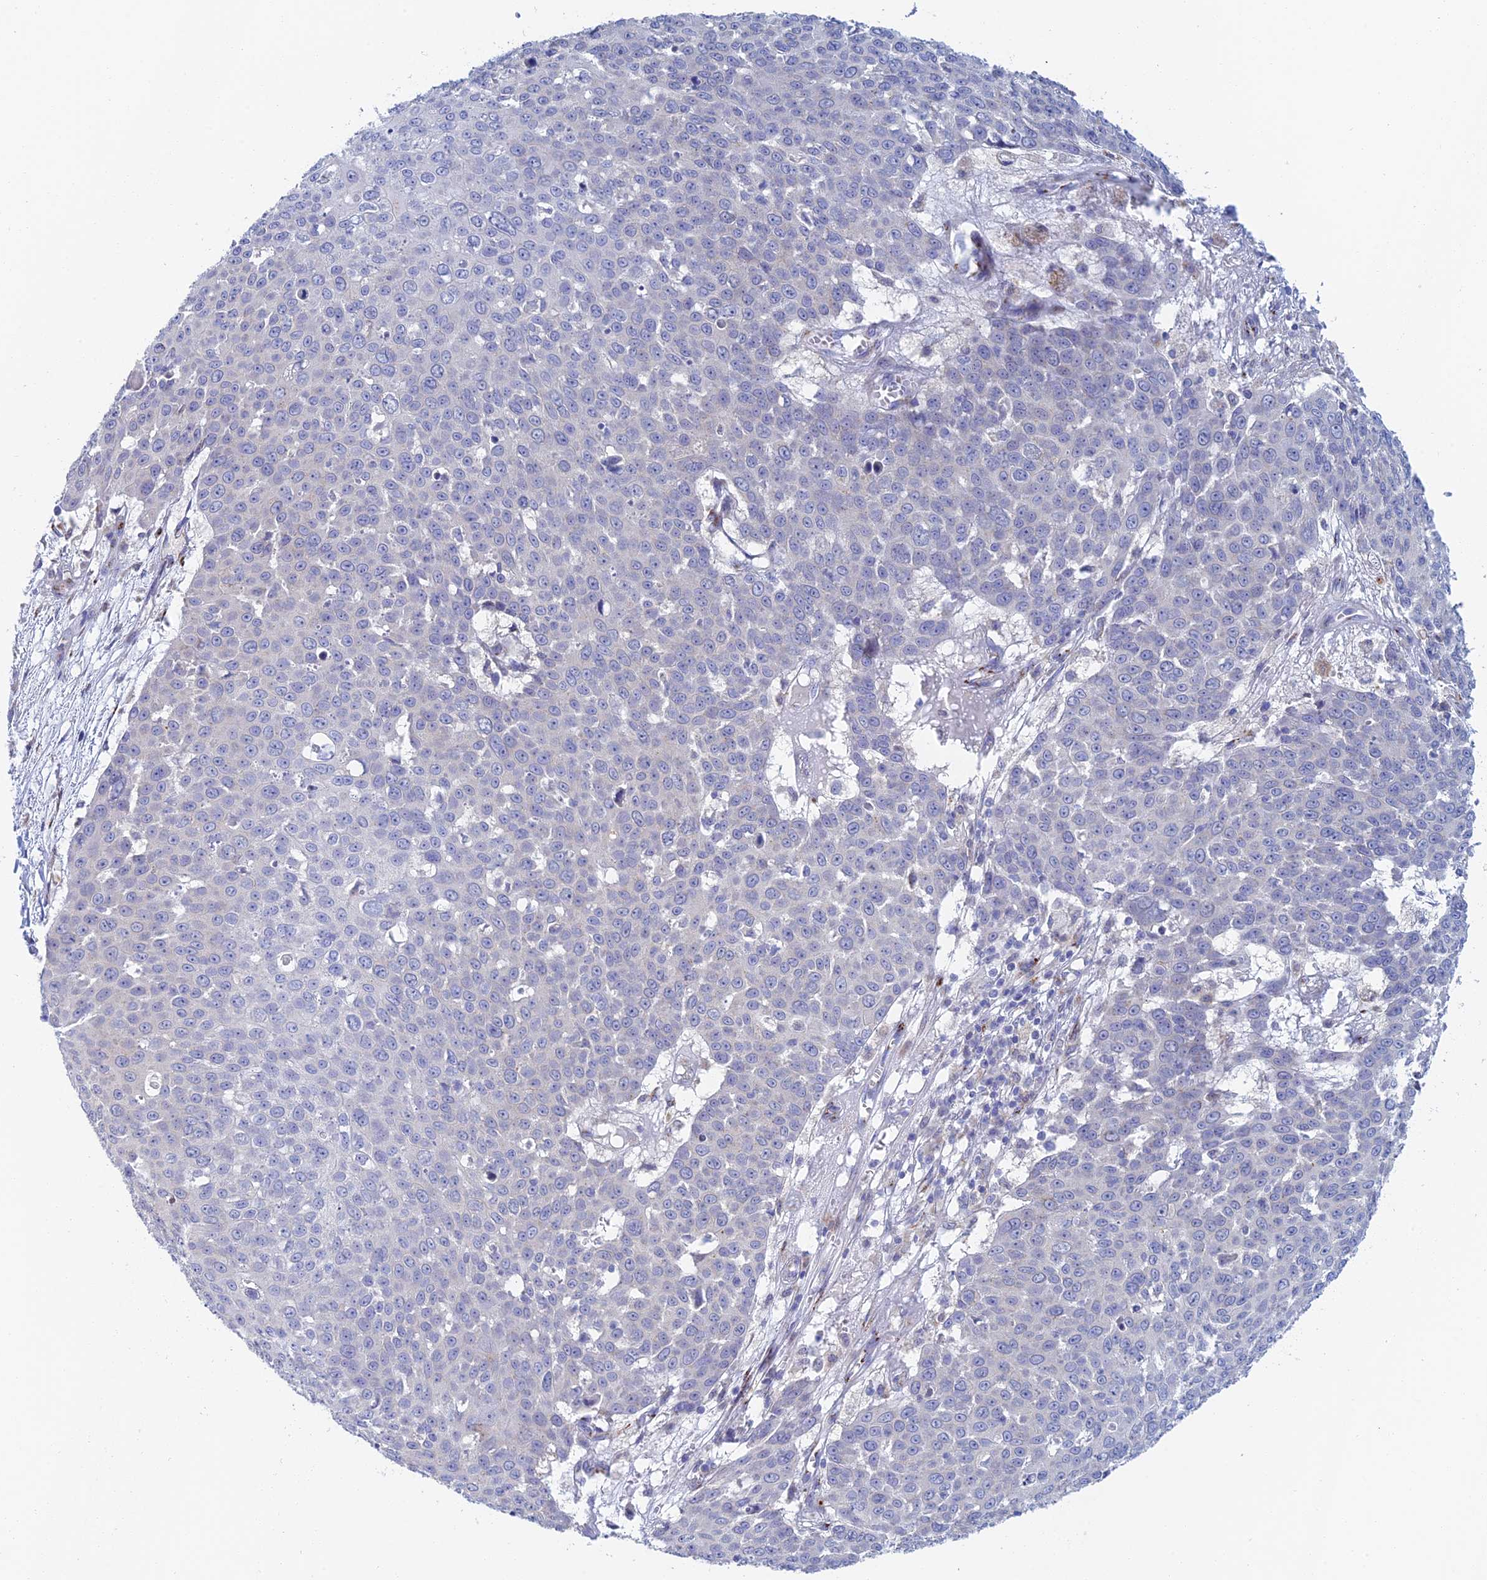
{"staining": {"intensity": "negative", "quantity": "none", "location": "none"}, "tissue": "skin cancer", "cell_type": "Tumor cells", "image_type": "cancer", "snomed": [{"axis": "morphology", "description": "Squamous cell carcinoma, NOS"}, {"axis": "topography", "description": "Skin"}], "caption": "DAB (3,3'-diaminobenzidine) immunohistochemical staining of human skin squamous cell carcinoma shows no significant staining in tumor cells.", "gene": "SLC24A3", "patient": {"sex": "male", "age": 71}}